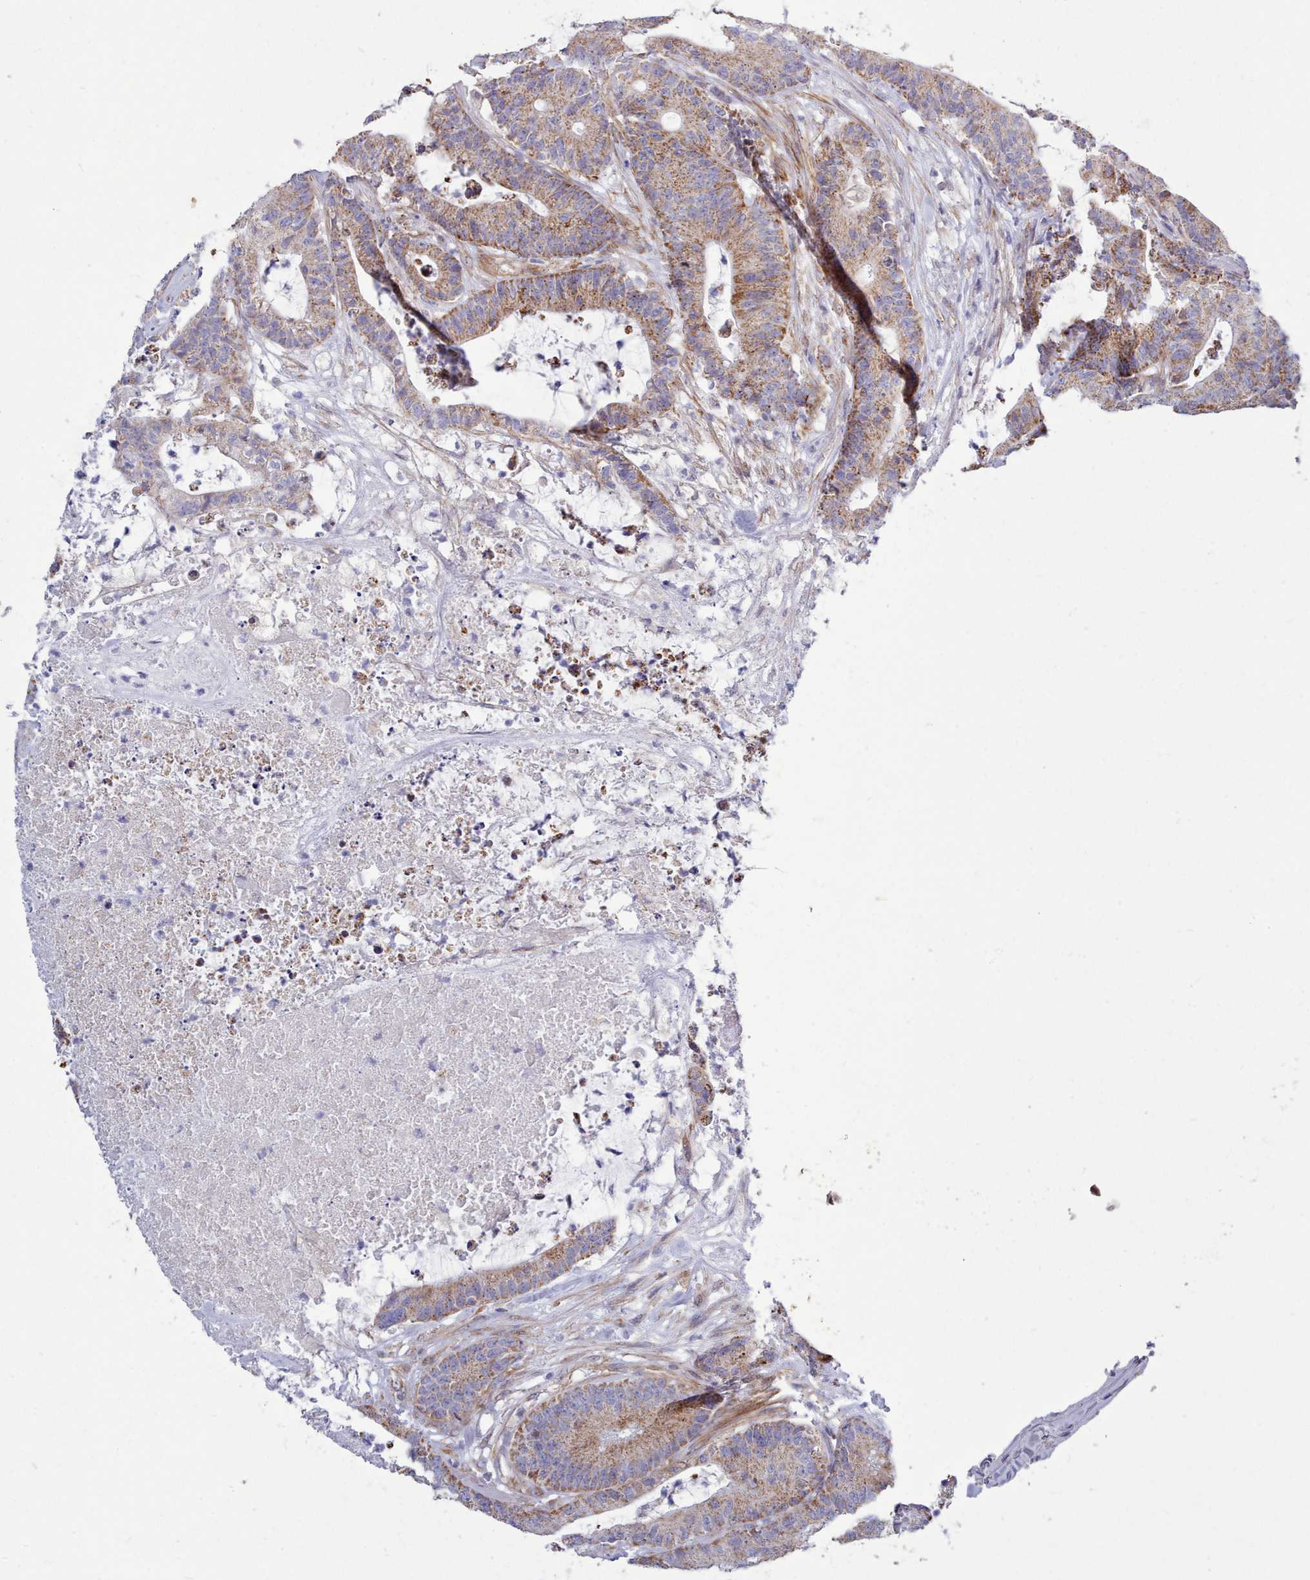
{"staining": {"intensity": "moderate", "quantity": ">75%", "location": "cytoplasmic/membranous"}, "tissue": "colorectal cancer", "cell_type": "Tumor cells", "image_type": "cancer", "snomed": [{"axis": "morphology", "description": "Adenocarcinoma, NOS"}, {"axis": "topography", "description": "Colon"}], "caption": "Protein analysis of colorectal adenocarcinoma tissue shows moderate cytoplasmic/membranous positivity in approximately >75% of tumor cells.", "gene": "MRPL21", "patient": {"sex": "female", "age": 84}}